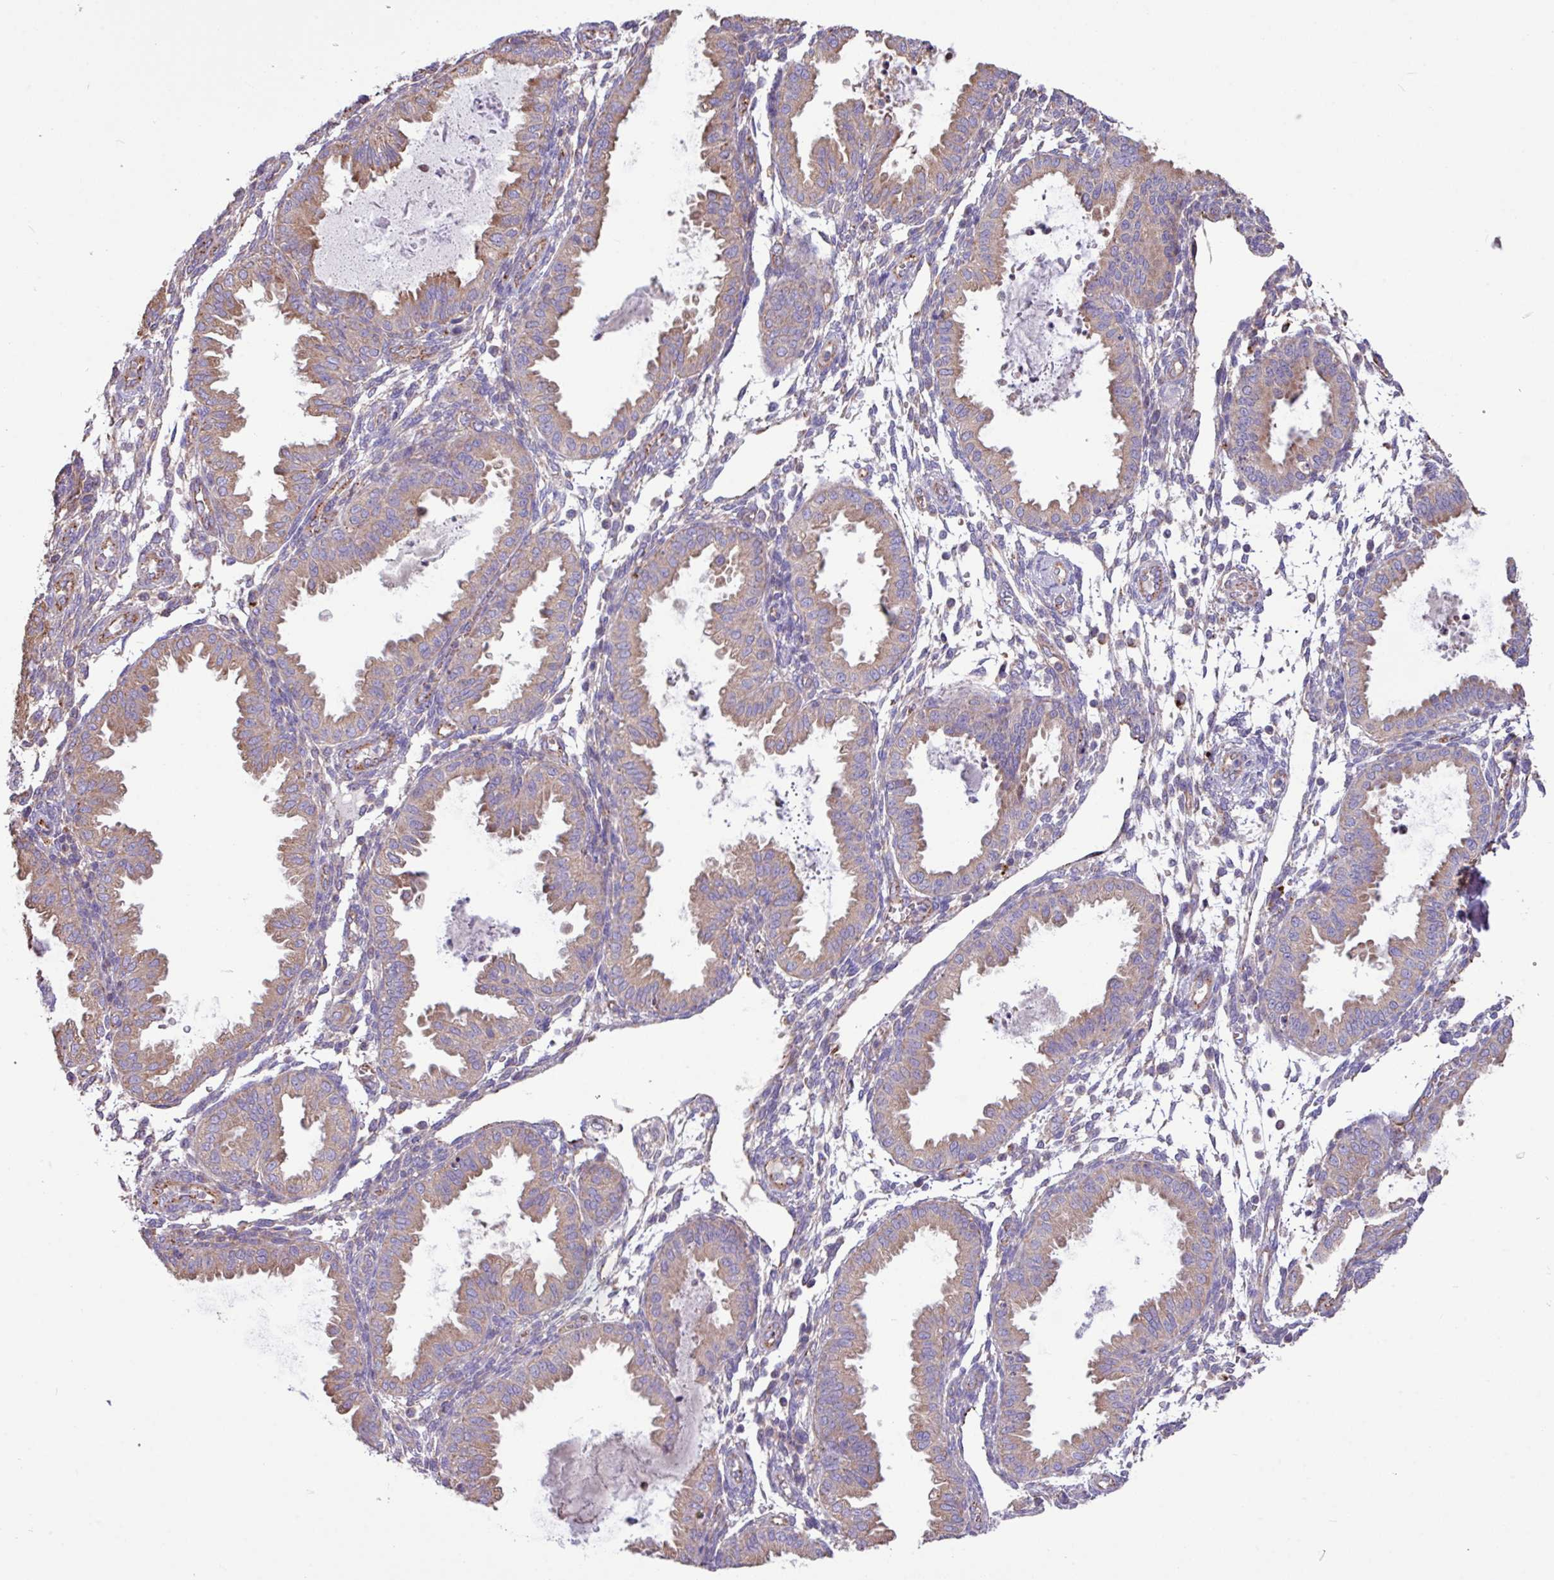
{"staining": {"intensity": "weak", "quantity": "25%-75%", "location": "cytoplasmic/membranous"}, "tissue": "endometrium", "cell_type": "Cells in endometrial stroma", "image_type": "normal", "snomed": [{"axis": "morphology", "description": "Normal tissue, NOS"}, {"axis": "topography", "description": "Endometrium"}], "caption": "DAB immunohistochemical staining of benign endometrium demonstrates weak cytoplasmic/membranous protein positivity in about 25%-75% of cells in endometrial stroma.", "gene": "PPM1J", "patient": {"sex": "female", "age": 33}}